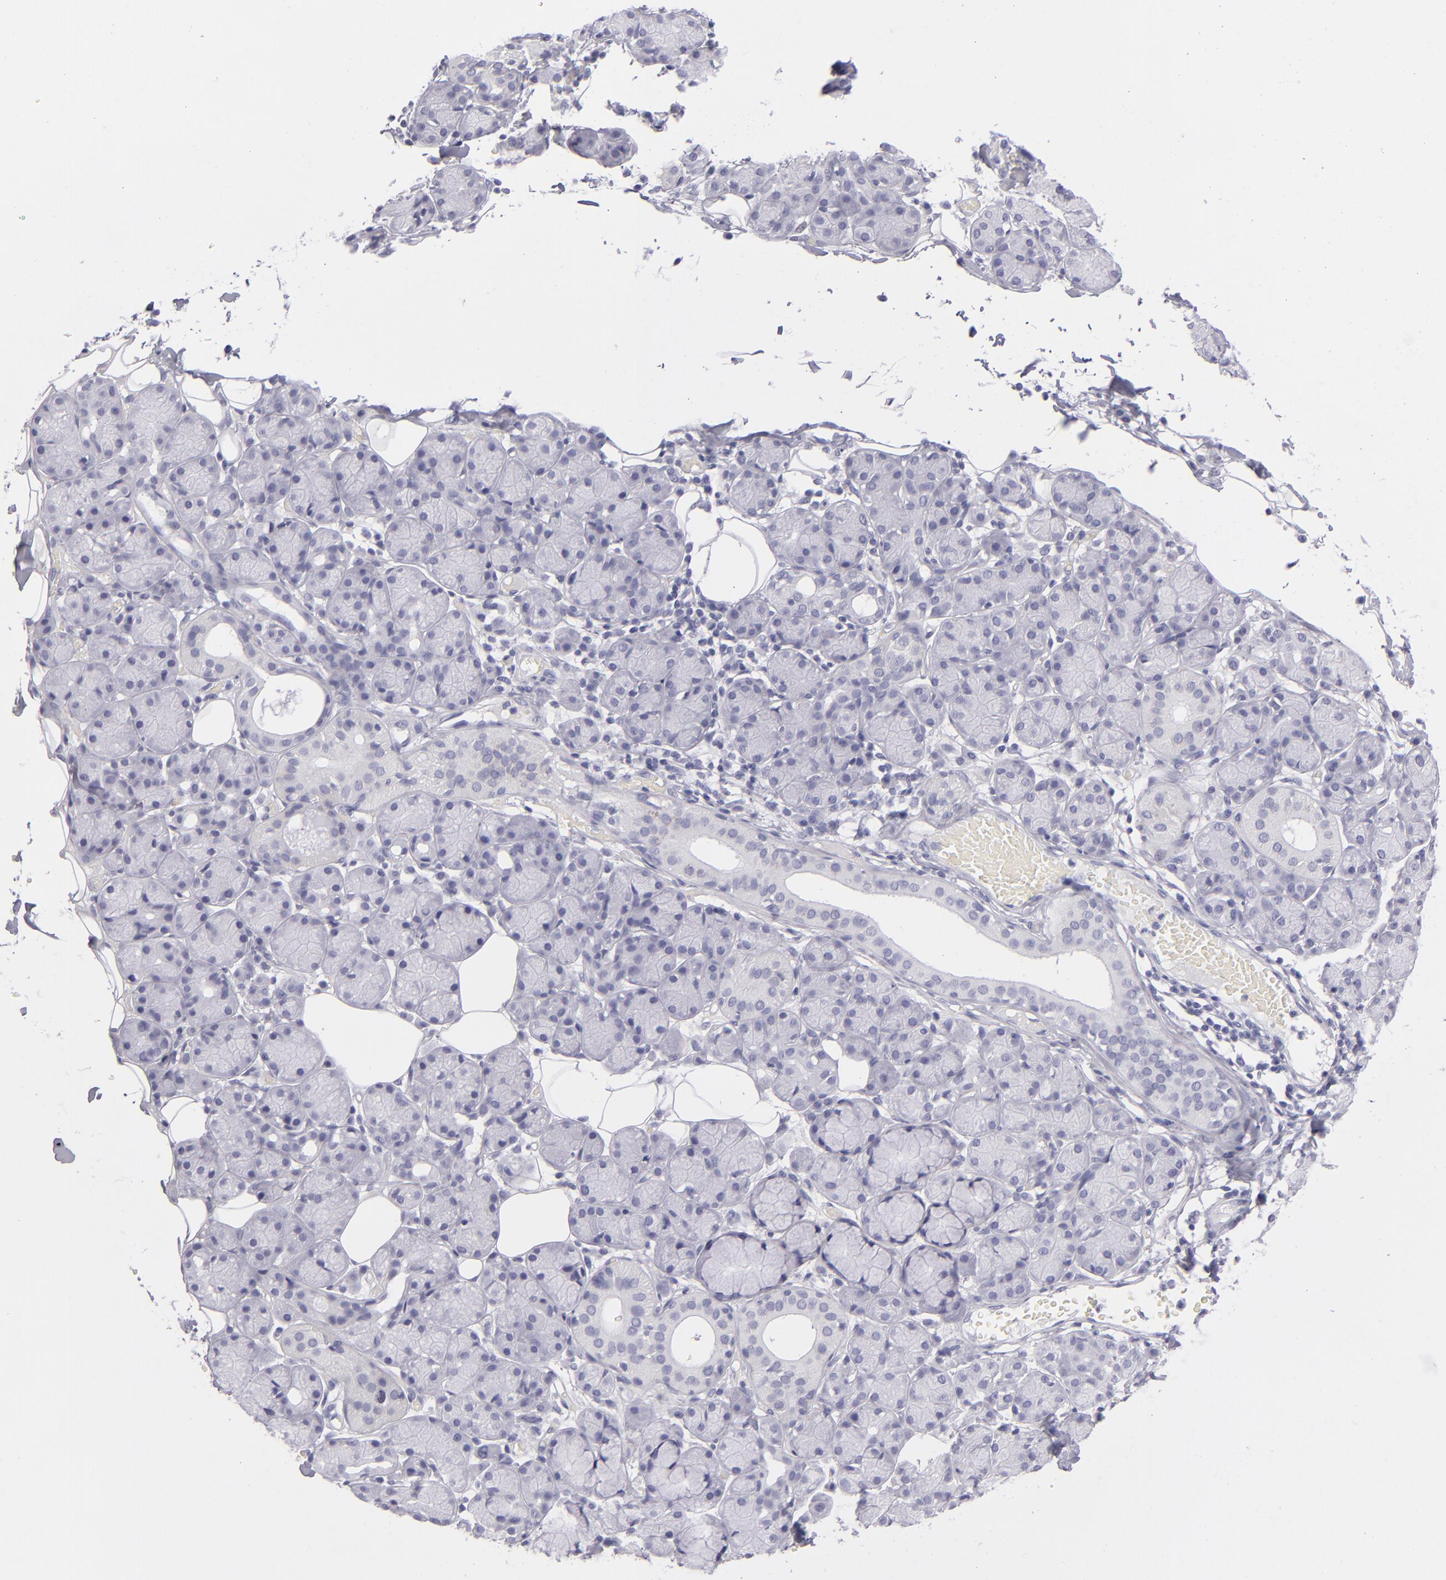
{"staining": {"intensity": "negative", "quantity": "none", "location": "none"}, "tissue": "salivary gland", "cell_type": "Glandular cells", "image_type": "normal", "snomed": [{"axis": "morphology", "description": "Normal tissue, NOS"}, {"axis": "topography", "description": "Salivary gland"}], "caption": "Salivary gland was stained to show a protein in brown. There is no significant positivity in glandular cells.", "gene": "VIL1", "patient": {"sex": "male", "age": 54}}